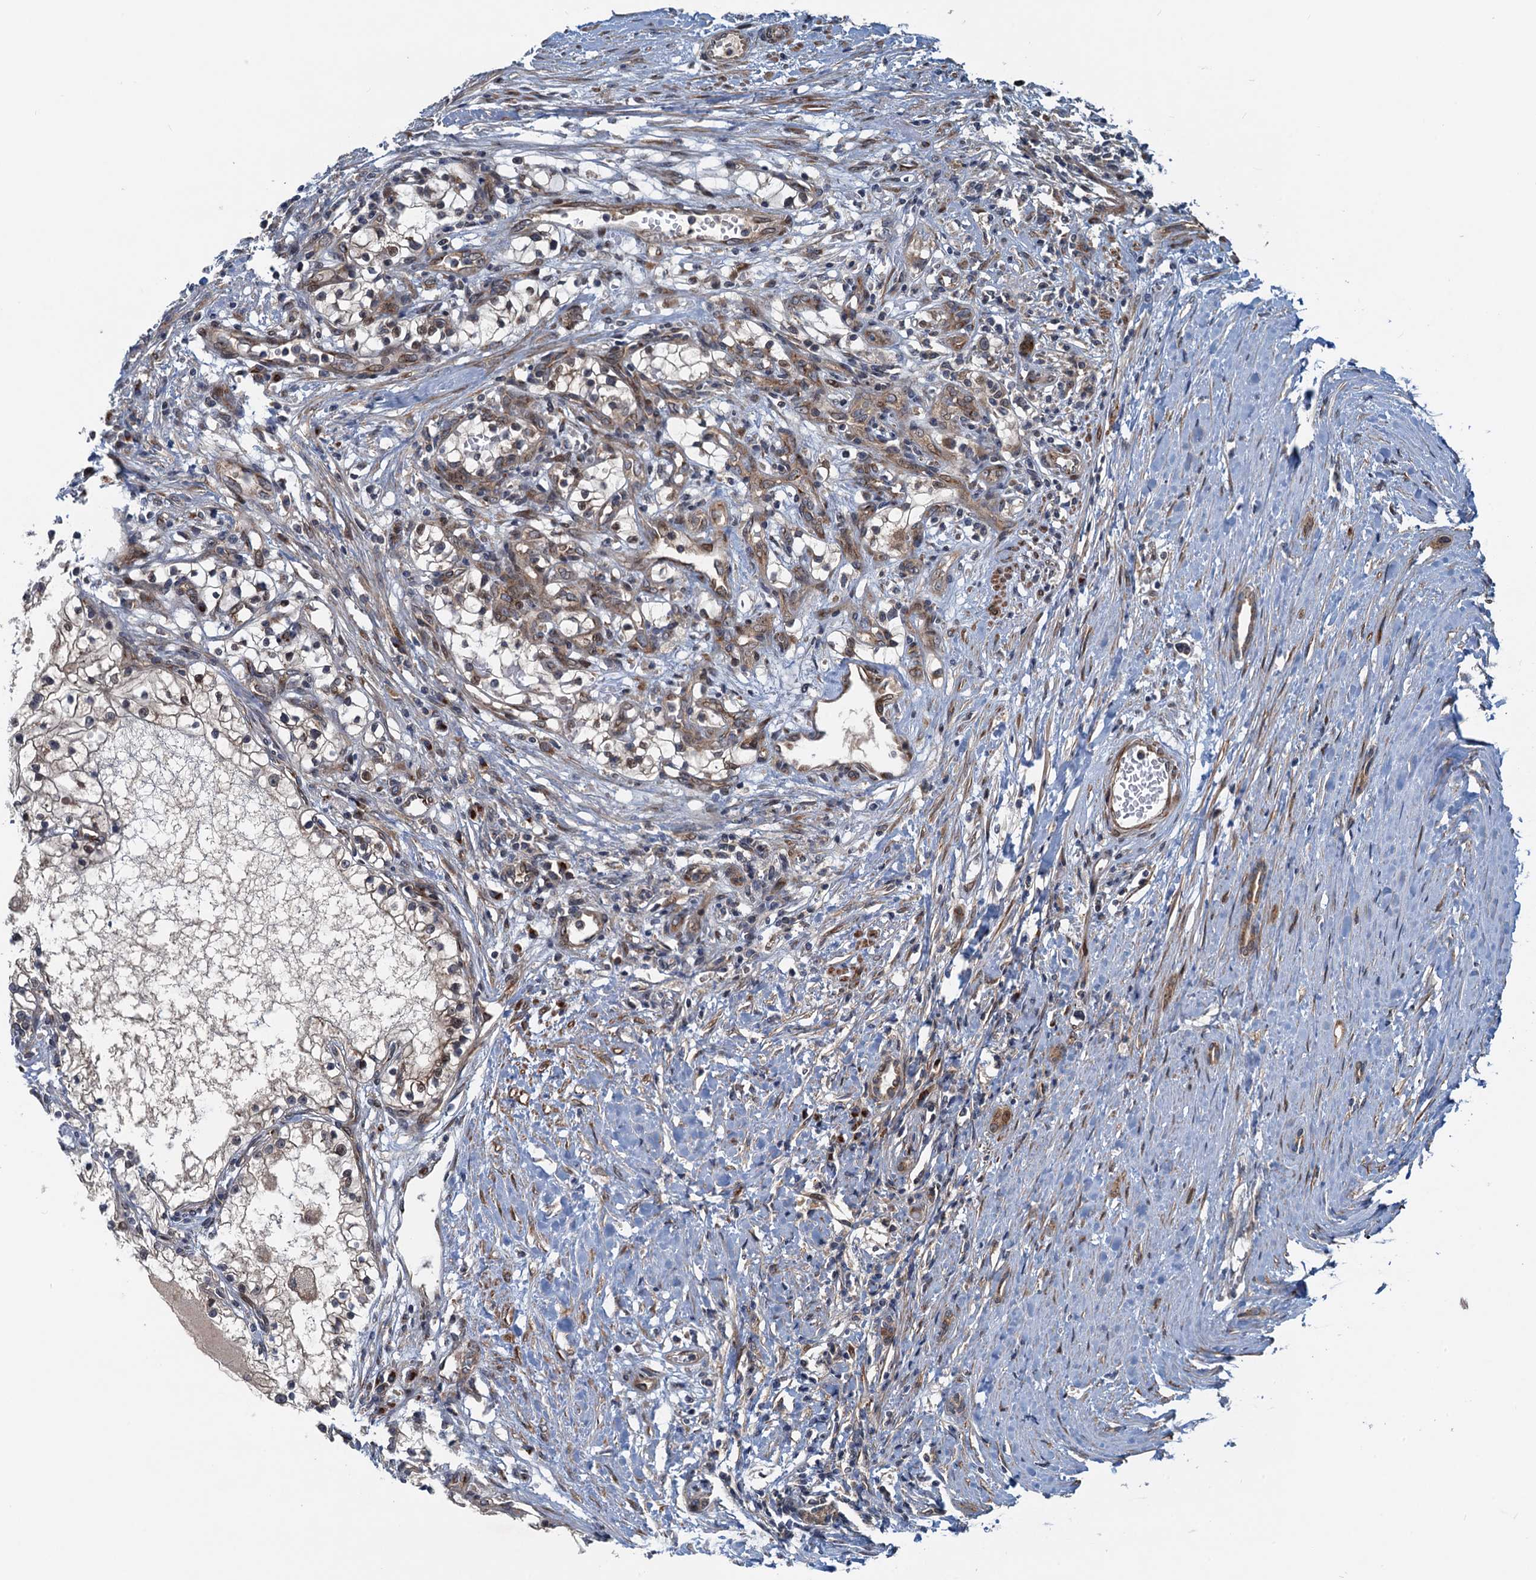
{"staining": {"intensity": "moderate", "quantity": "<25%", "location": "nuclear"}, "tissue": "renal cancer", "cell_type": "Tumor cells", "image_type": "cancer", "snomed": [{"axis": "morphology", "description": "Normal tissue, NOS"}, {"axis": "morphology", "description": "Adenocarcinoma, NOS"}, {"axis": "topography", "description": "Kidney"}], "caption": "Adenocarcinoma (renal) stained with DAB (3,3'-diaminobenzidine) immunohistochemistry (IHC) exhibits low levels of moderate nuclear staining in approximately <25% of tumor cells.", "gene": "DYNC2I2", "patient": {"sex": "male", "age": 68}}